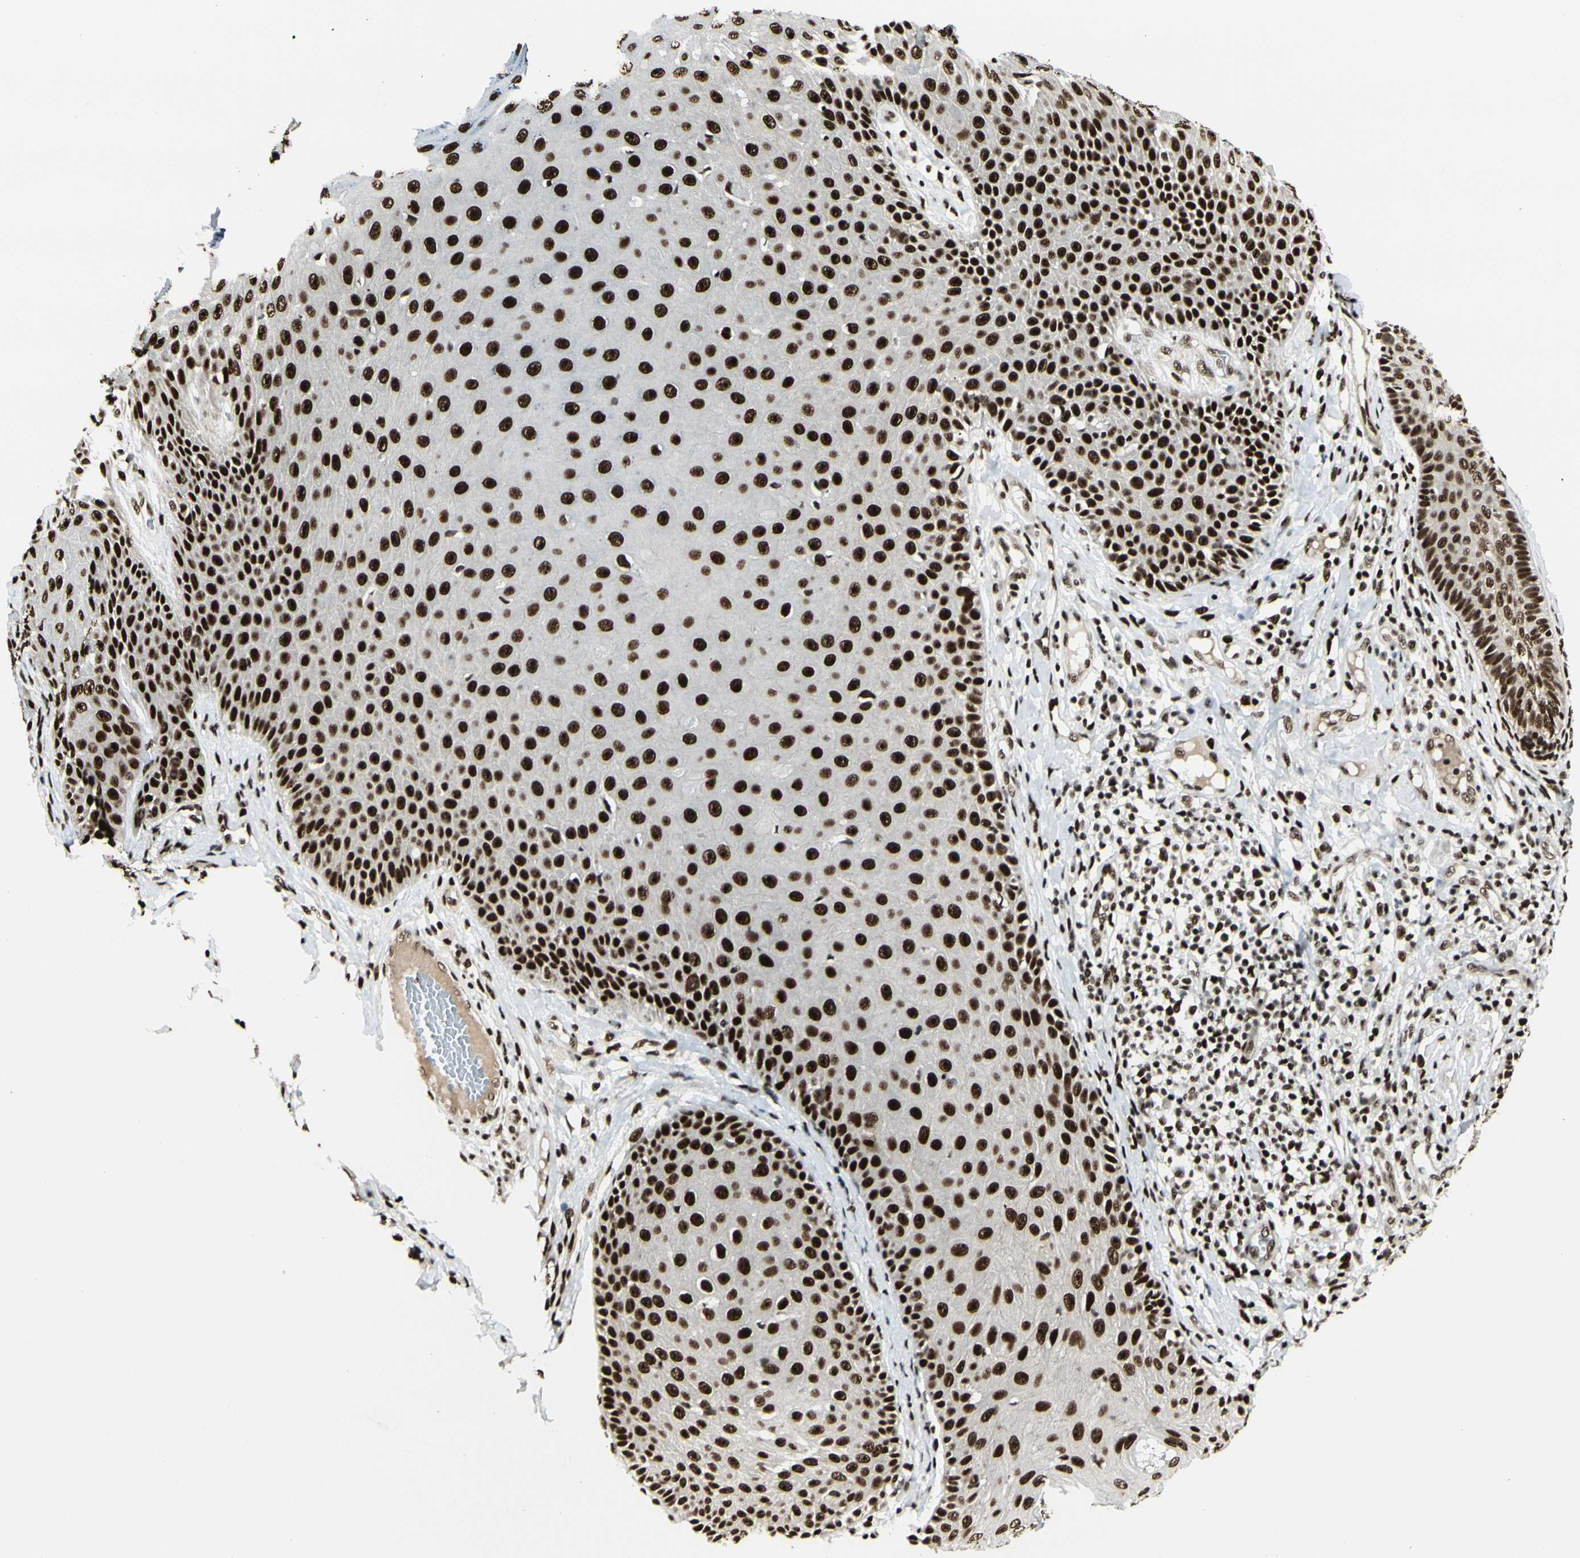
{"staining": {"intensity": "strong", "quantity": ">75%", "location": "nuclear"}, "tissue": "skin cancer", "cell_type": "Tumor cells", "image_type": "cancer", "snomed": [{"axis": "morphology", "description": "Normal tissue, NOS"}, {"axis": "morphology", "description": "Basal cell carcinoma"}, {"axis": "topography", "description": "Skin"}], "caption": "Human skin cancer (basal cell carcinoma) stained with a protein marker shows strong staining in tumor cells.", "gene": "HEXIM1", "patient": {"sex": "male", "age": 52}}